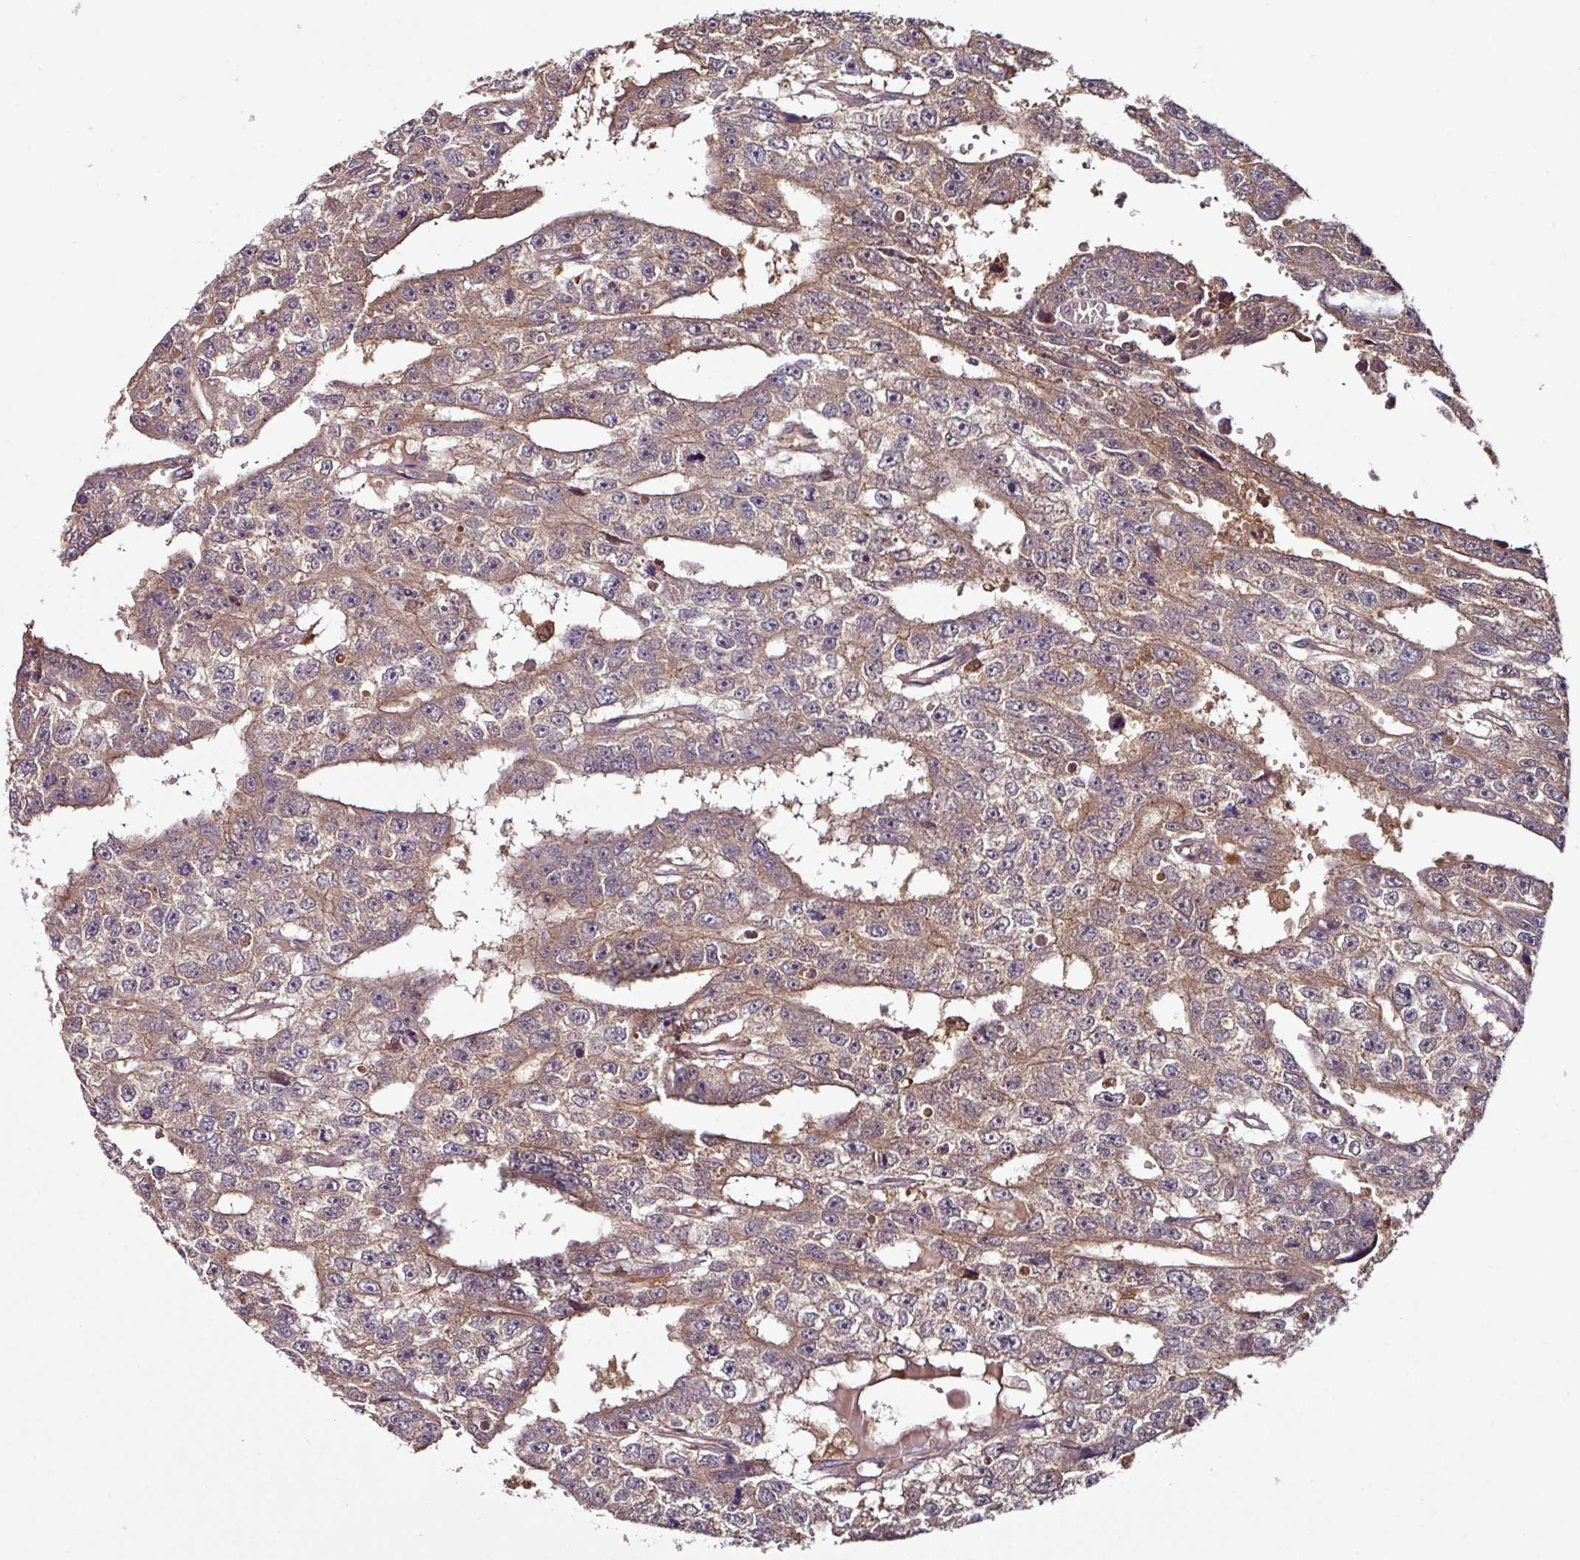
{"staining": {"intensity": "moderate", "quantity": "25%-75%", "location": "cytoplasmic/membranous"}, "tissue": "testis cancer", "cell_type": "Tumor cells", "image_type": "cancer", "snomed": [{"axis": "morphology", "description": "Carcinoma, Embryonal, NOS"}, {"axis": "topography", "description": "Testis"}], "caption": "Protein expression analysis of human testis cancer reveals moderate cytoplasmic/membranous expression in approximately 25%-75% of tumor cells.", "gene": "GNPDA1", "patient": {"sex": "male", "age": 20}}